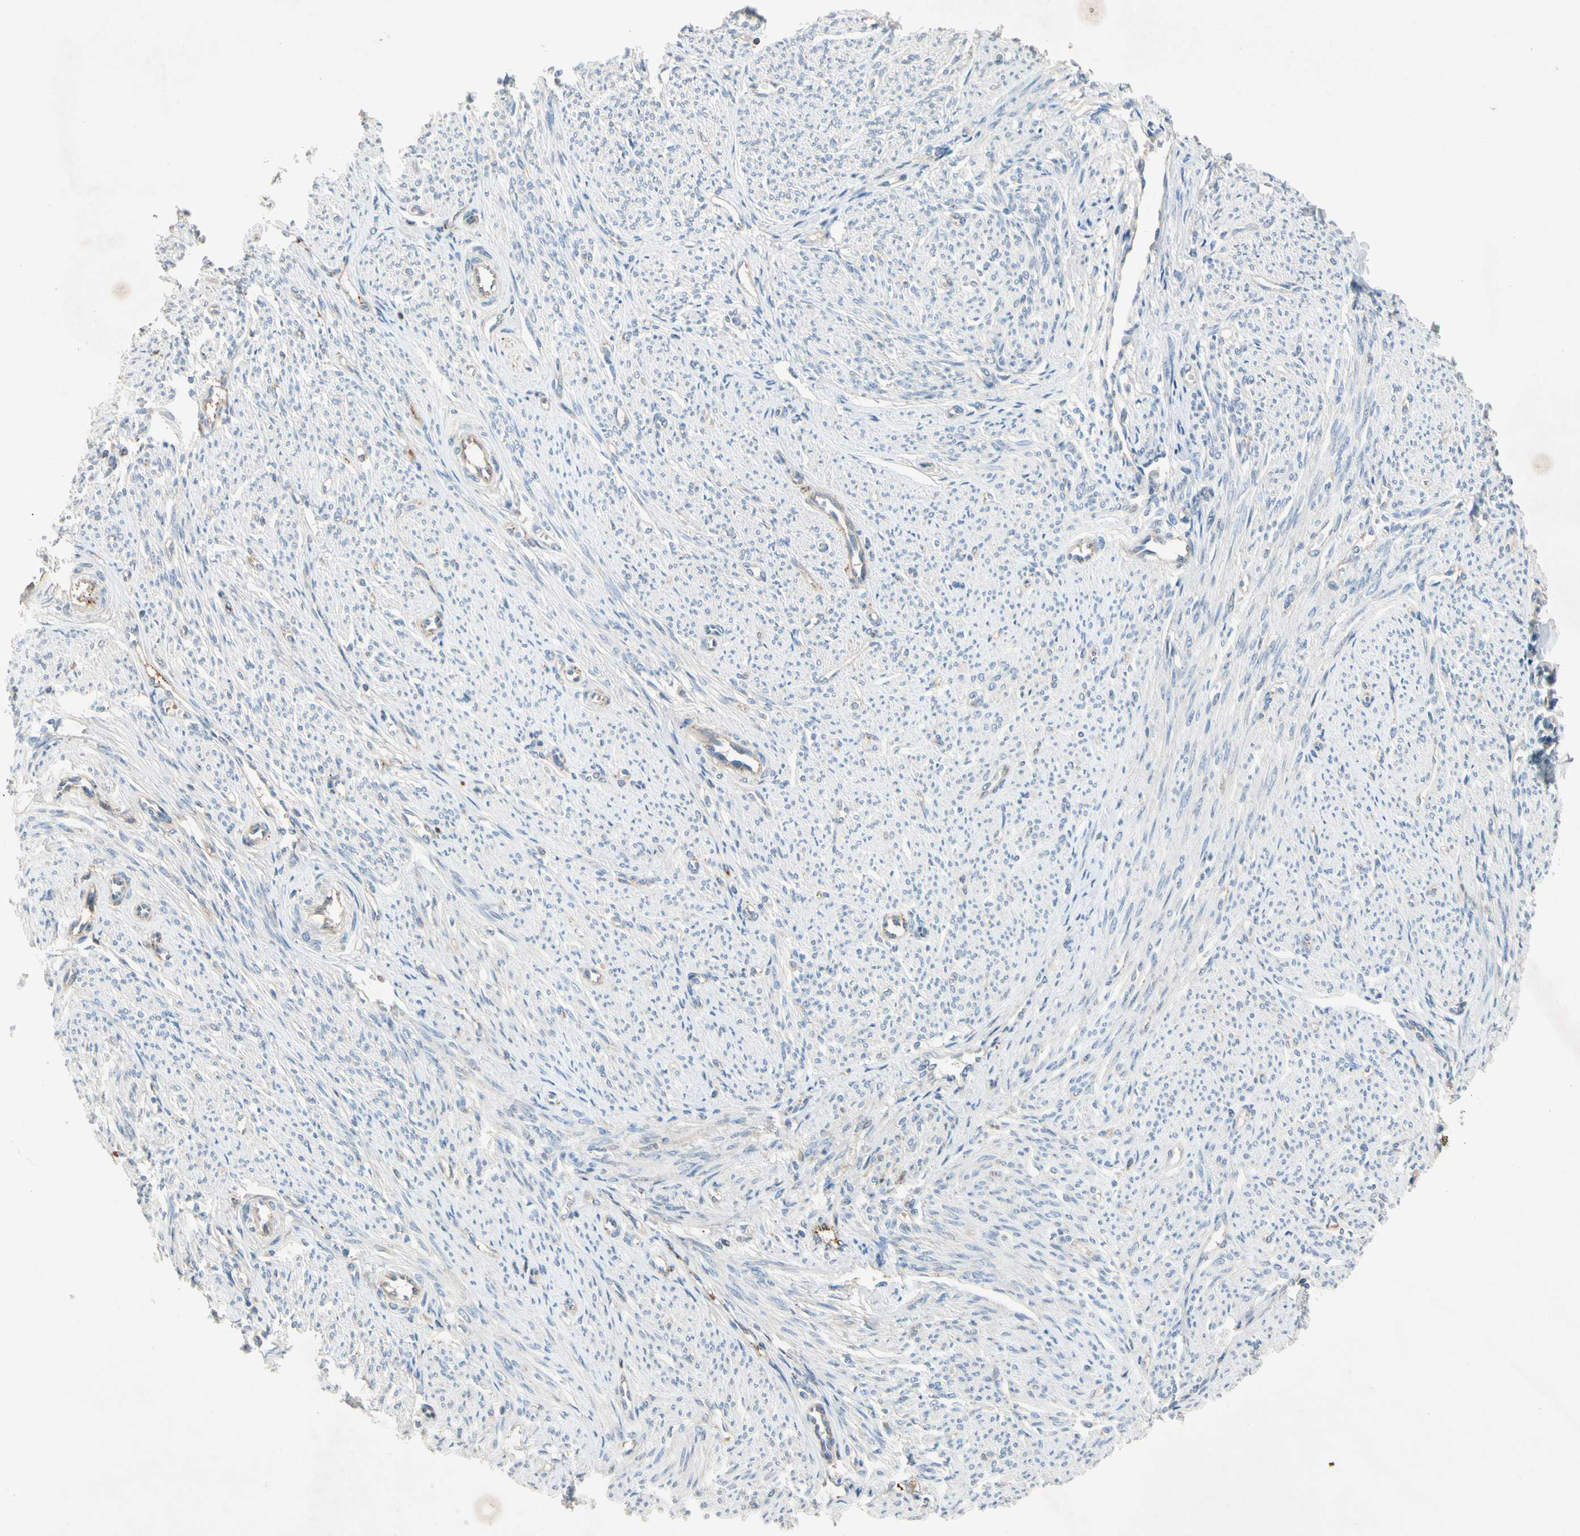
{"staining": {"intensity": "weak", "quantity": "<25%", "location": "nuclear"}, "tissue": "smooth muscle", "cell_type": "Smooth muscle cells", "image_type": "normal", "snomed": [{"axis": "morphology", "description": "Normal tissue, NOS"}, {"axis": "topography", "description": "Smooth muscle"}], "caption": "This is an immunohistochemistry micrograph of normal smooth muscle. There is no expression in smooth muscle cells.", "gene": "NDFIP2", "patient": {"sex": "female", "age": 65}}